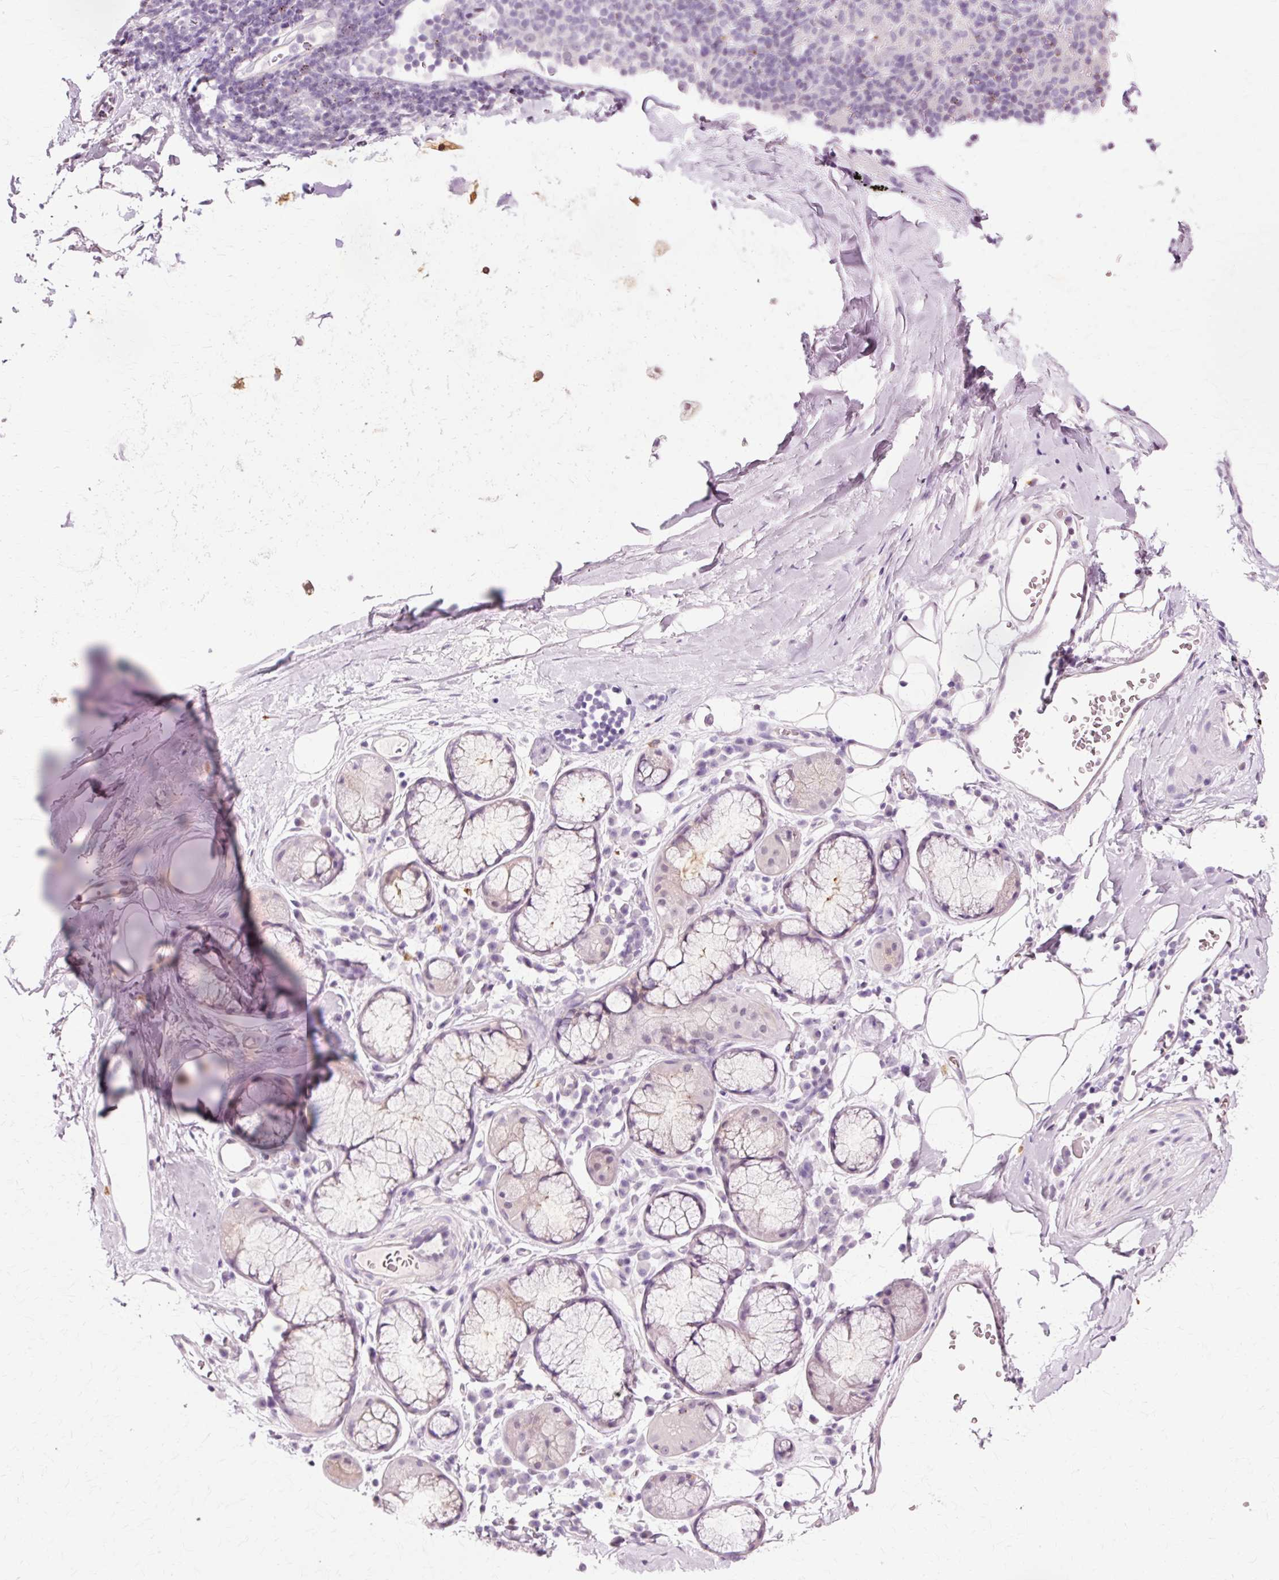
{"staining": {"intensity": "negative", "quantity": "none", "location": "none"}, "tissue": "adipose tissue", "cell_type": "Adipocytes", "image_type": "normal", "snomed": [{"axis": "morphology", "description": "Normal tissue, NOS"}, {"axis": "topography", "description": "Cartilage tissue"}, {"axis": "topography", "description": "Bronchus"}], "caption": "Adipose tissue stained for a protein using immunohistochemistry (IHC) demonstrates no expression adipocytes.", "gene": "VN1R2", "patient": {"sex": "male", "age": 58}}